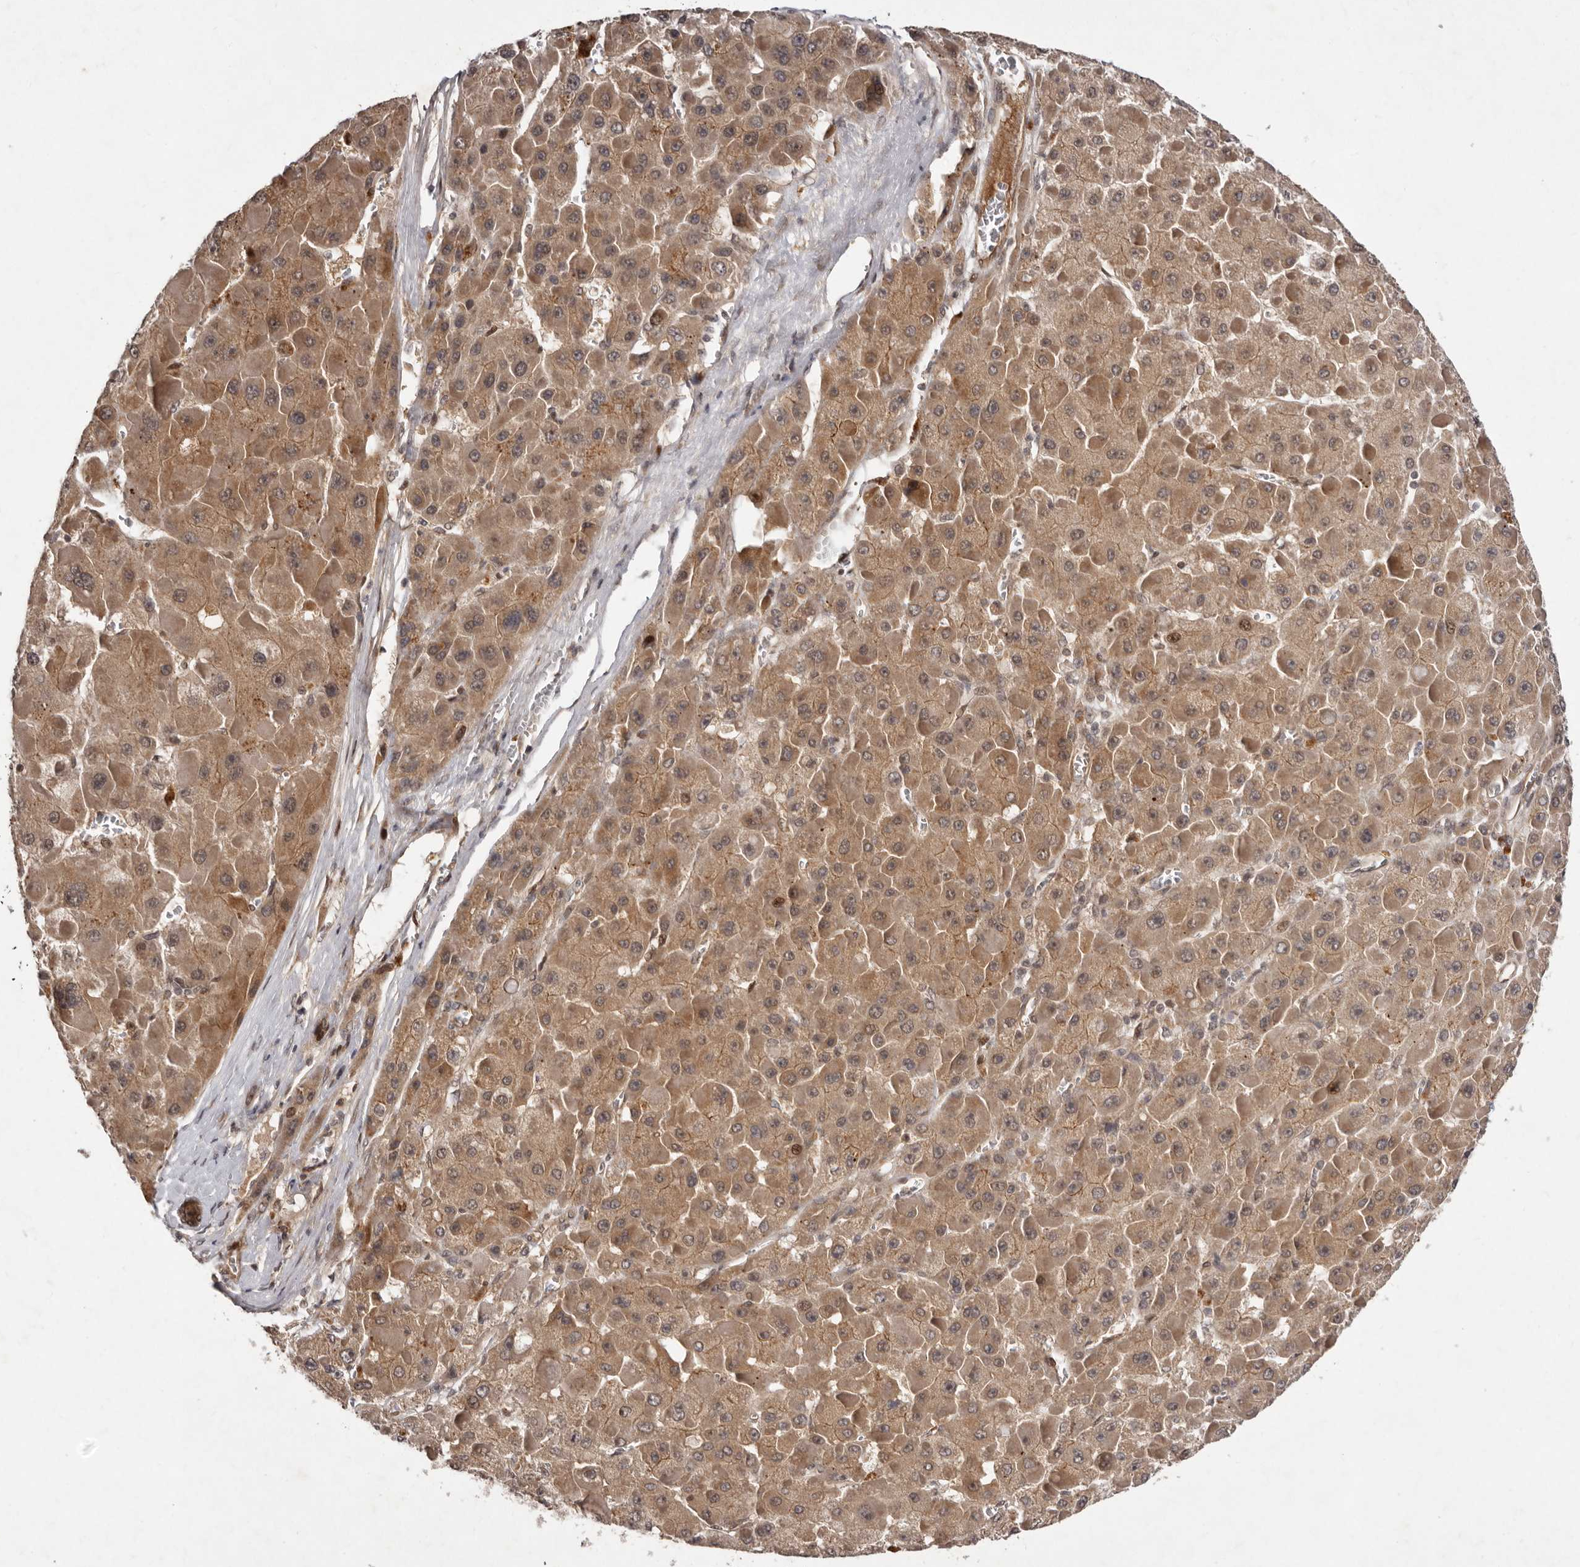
{"staining": {"intensity": "moderate", "quantity": ">75%", "location": "cytoplasmic/membranous"}, "tissue": "liver cancer", "cell_type": "Tumor cells", "image_type": "cancer", "snomed": [{"axis": "morphology", "description": "Carcinoma, Hepatocellular, NOS"}, {"axis": "topography", "description": "Liver"}], "caption": "Protein staining shows moderate cytoplasmic/membranous positivity in approximately >75% of tumor cells in liver cancer (hepatocellular carcinoma).", "gene": "ABL1", "patient": {"sex": "female", "age": 73}}